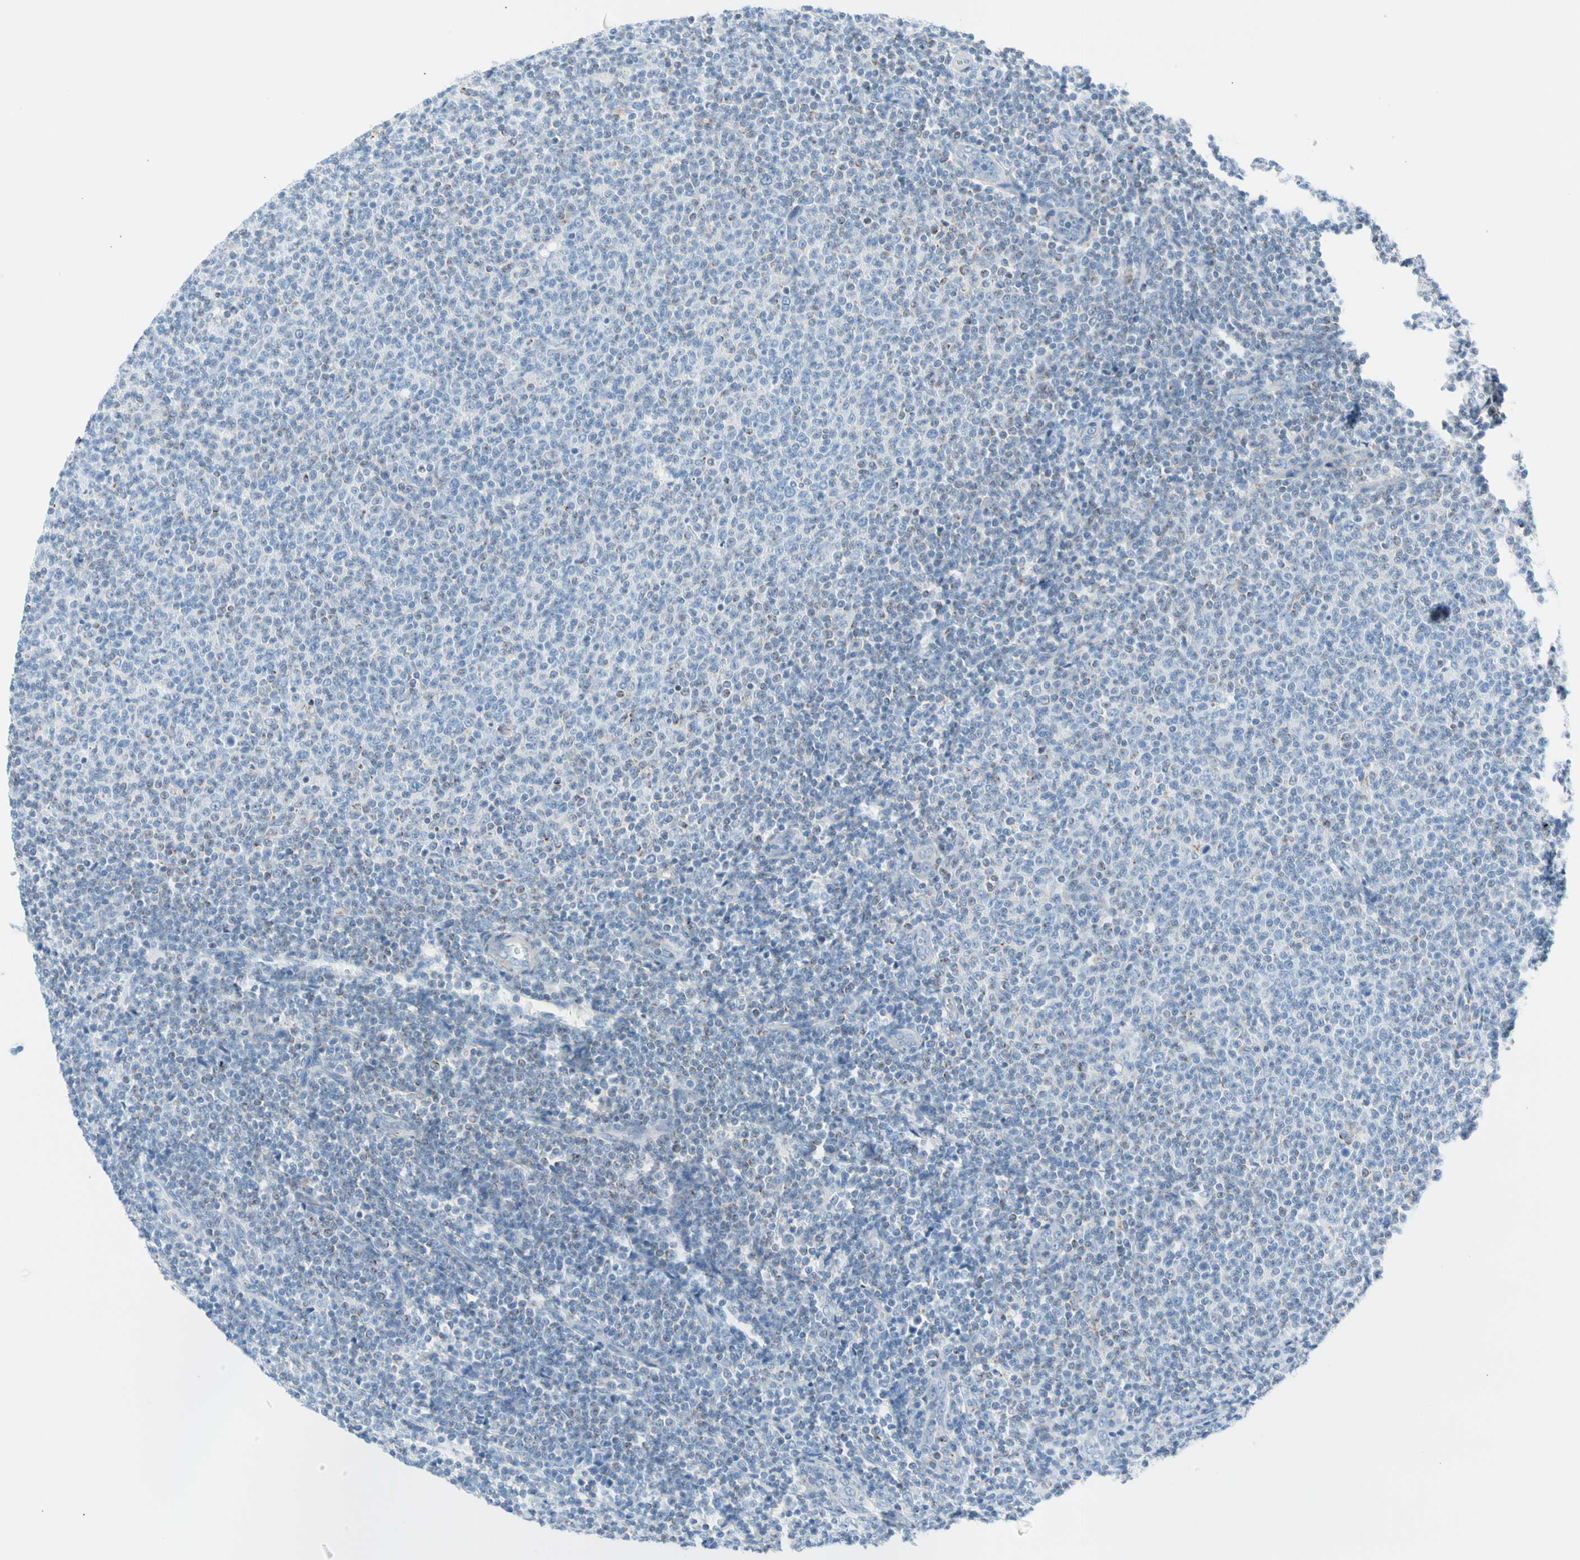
{"staining": {"intensity": "negative", "quantity": "none", "location": "none"}, "tissue": "lymphoma", "cell_type": "Tumor cells", "image_type": "cancer", "snomed": [{"axis": "morphology", "description": "Malignant lymphoma, non-Hodgkin's type, Low grade"}, {"axis": "topography", "description": "Lymph node"}], "caption": "Image shows no significant protein staining in tumor cells of lymphoma.", "gene": "HK1", "patient": {"sex": "male", "age": 66}}